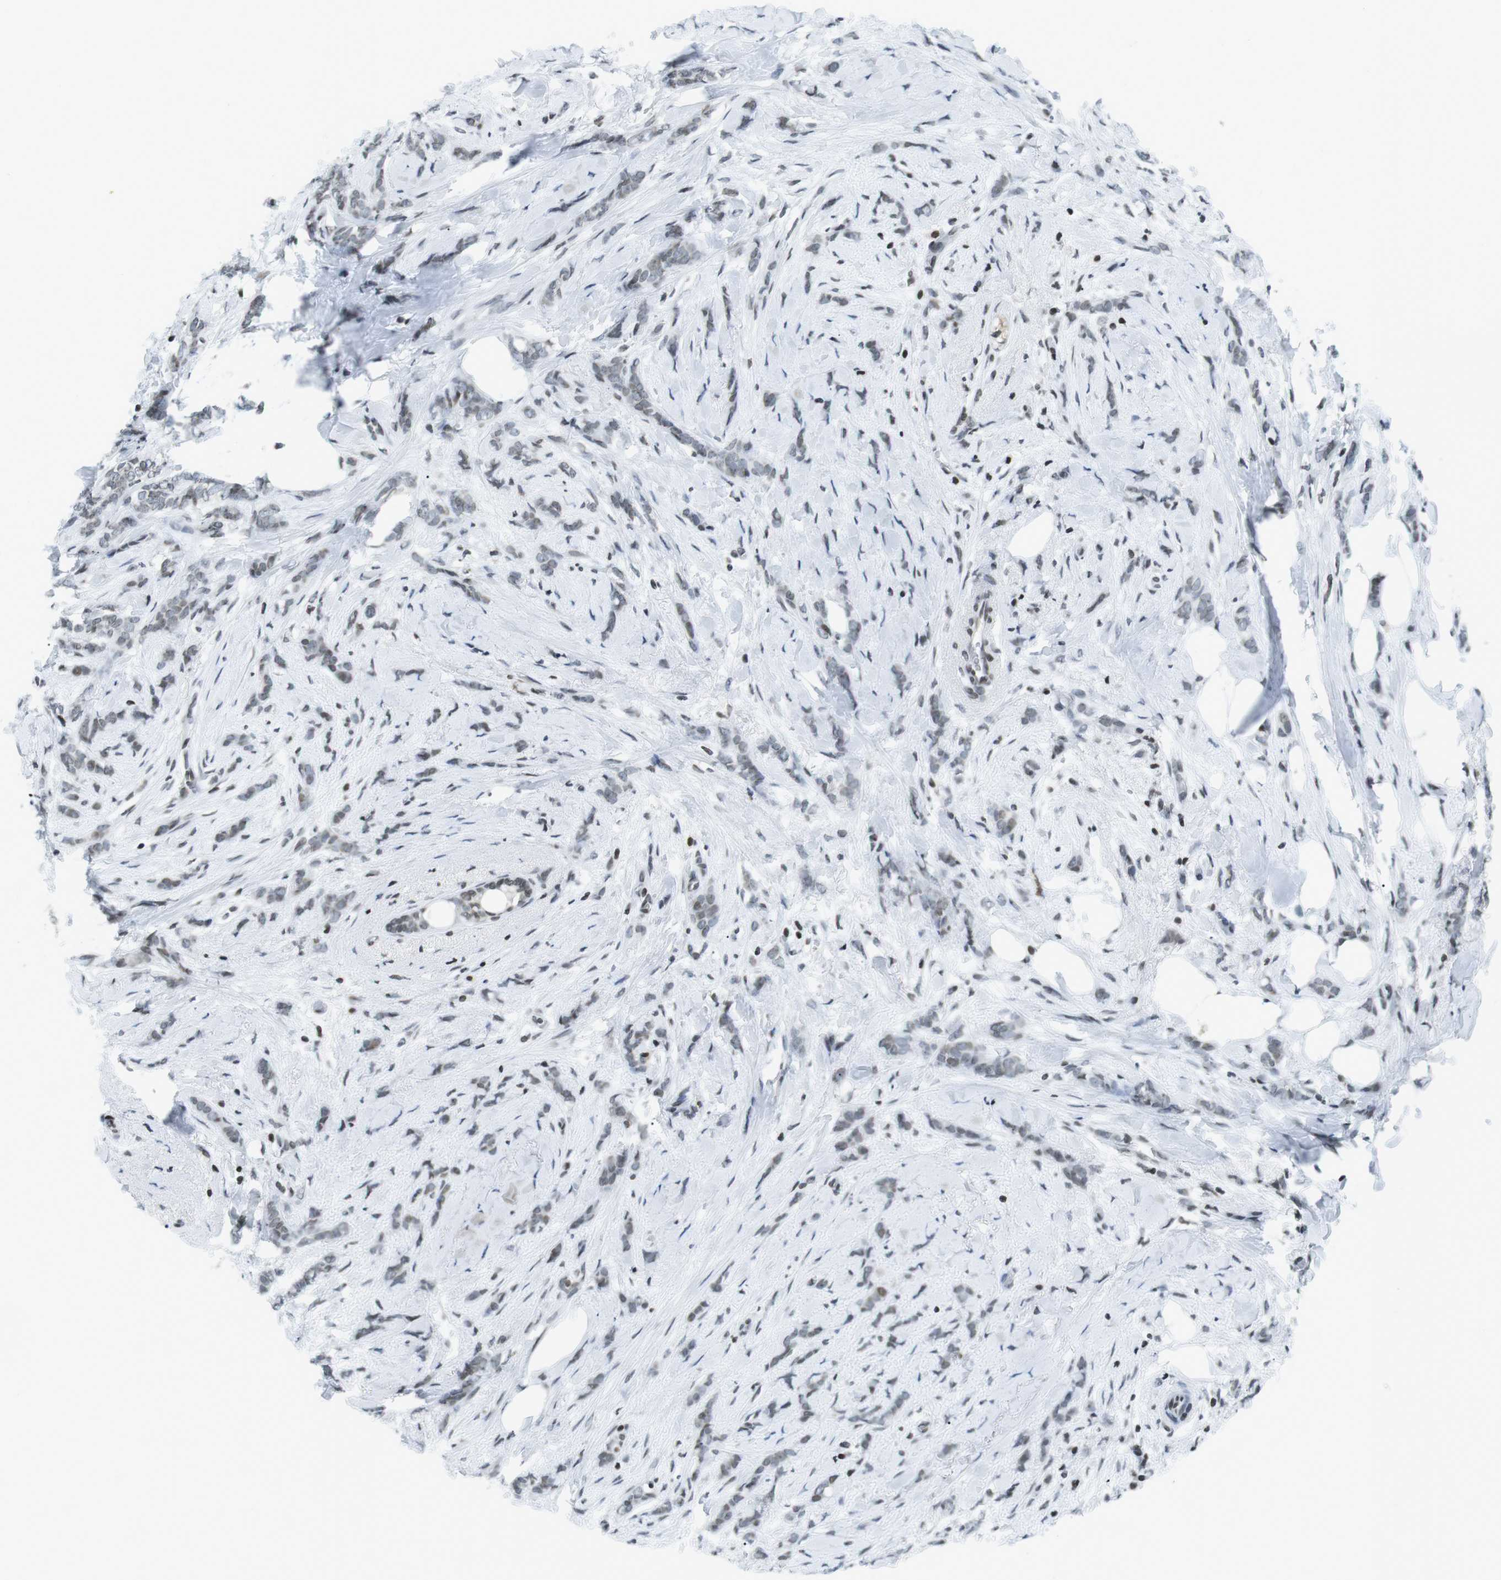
{"staining": {"intensity": "weak", "quantity": "<25%", "location": "nuclear"}, "tissue": "breast cancer", "cell_type": "Tumor cells", "image_type": "cancer", "snomed": [{"axis": "morphology", "description": "Lobular carcinoma, in situ"}, {"axis": "morphology", "description": "Lobular carcinoma"}, {"axis": "topography", "description": "Breast"}], "caption": "Immunohistochemical staining of lobular carcinoma in situ (breast) exhibits no significant positivity in tumor cells. Brightfield microscopy of IHC stained with DAB (3,3'-diaminobenzidine) (brown) and hematoxylin (blue), captured at high magnification.", "gene": "E2F2", "patient": {"sex": "female", "age": 41}}